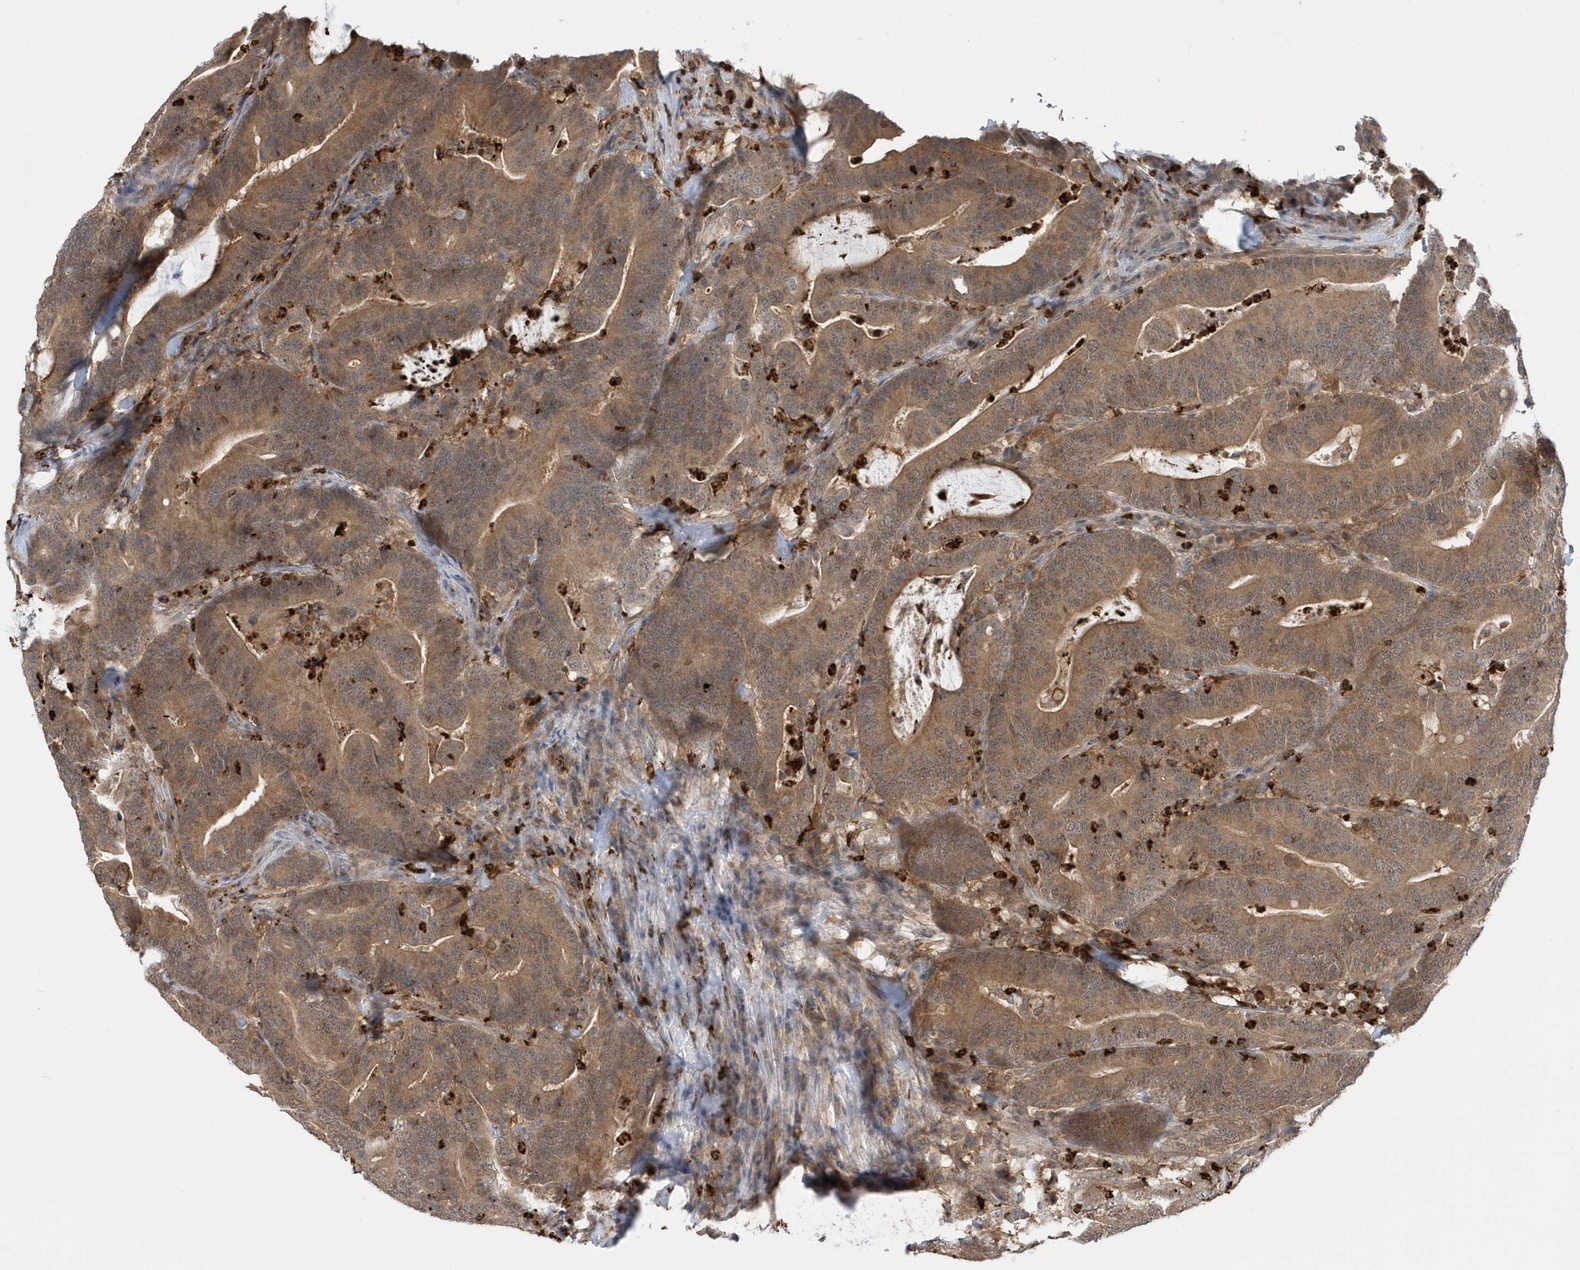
{"staining": {"intensity": "moderate", "quantity": ">75%", "location": "cytoplasmic/membranous"}, "tissue": "colorectal cancer", "cell_type": "Tumor cells", "image_type": "cancer", "snomed": [{"axis": "morphology", "description": "Adenocarcinoma, NOS"}, {"axis": "topography", "description": "Colon"}], "caption": "Brown immunohistochemical staining in human colorectal cancer (adenocarcinoma) displays moderate cytoplasmic/membranous expression in about >75% of tumor cells. The staining is performed using DAB brown chromogen to label protein expression. The nuclei are counter-stained blue using hematoxylin.", "gene": "RNF7", "patient": {"sex": "female", "age": 66}}